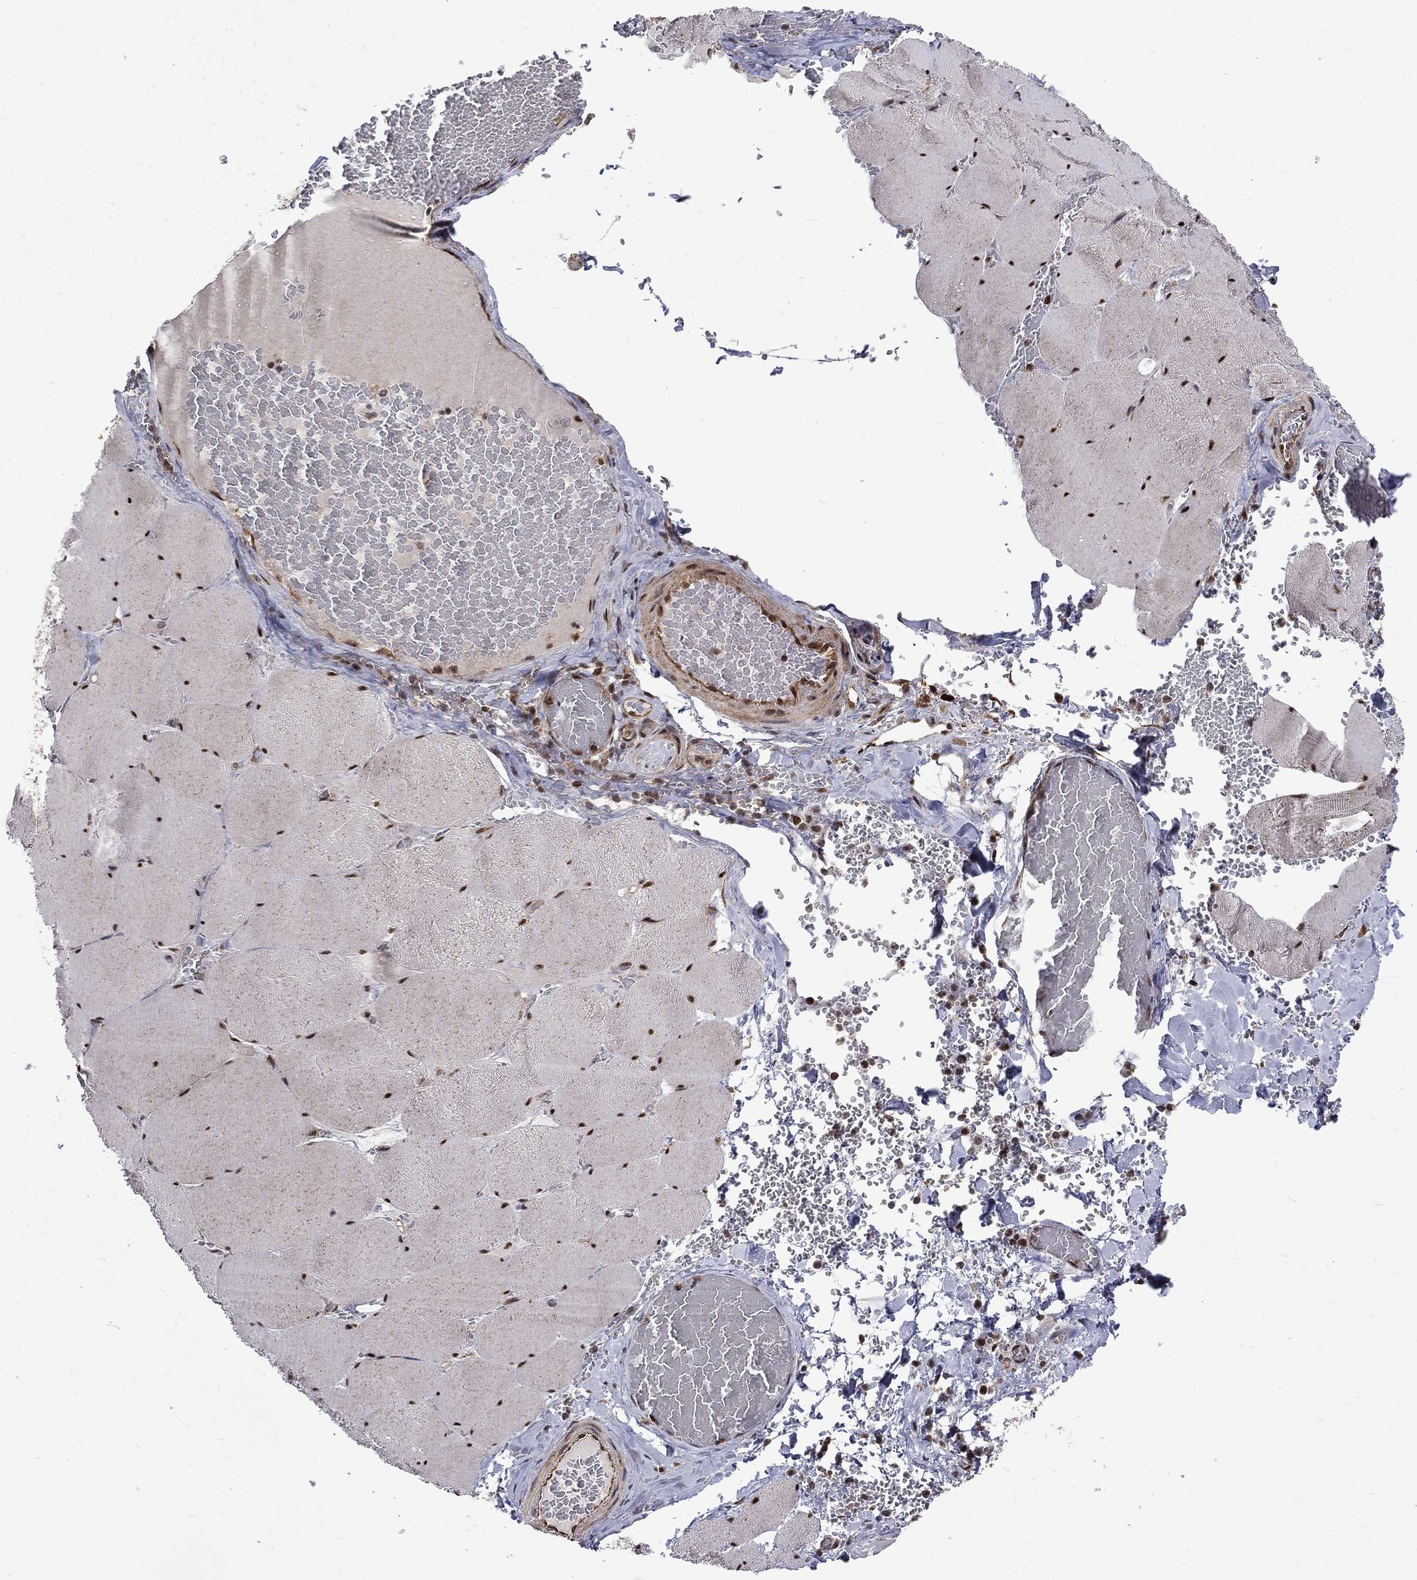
{"staining": {"intensity": "strong", "quantity": ">75%", "location": "nuclear"}, "tissue": "skeletal muscle", "cell_type": "Myocytes", "image_type": "normal", "snomed": [{"axis": "morphology", "description": "Normal tissue, NOS"}, {"axis": "morphology", "description": "Malignant melanoma, Metastatic site"}, {"axis": "topography", "description": "Skeletal muscle"}], "caption": "Protein expression analysis of unremarkable skeletal muscle demonstrates strong nuclear staining in about >75% of myocytes.", "gene": "KPNA3", "patient": {"sex": "male", "age": 50}}